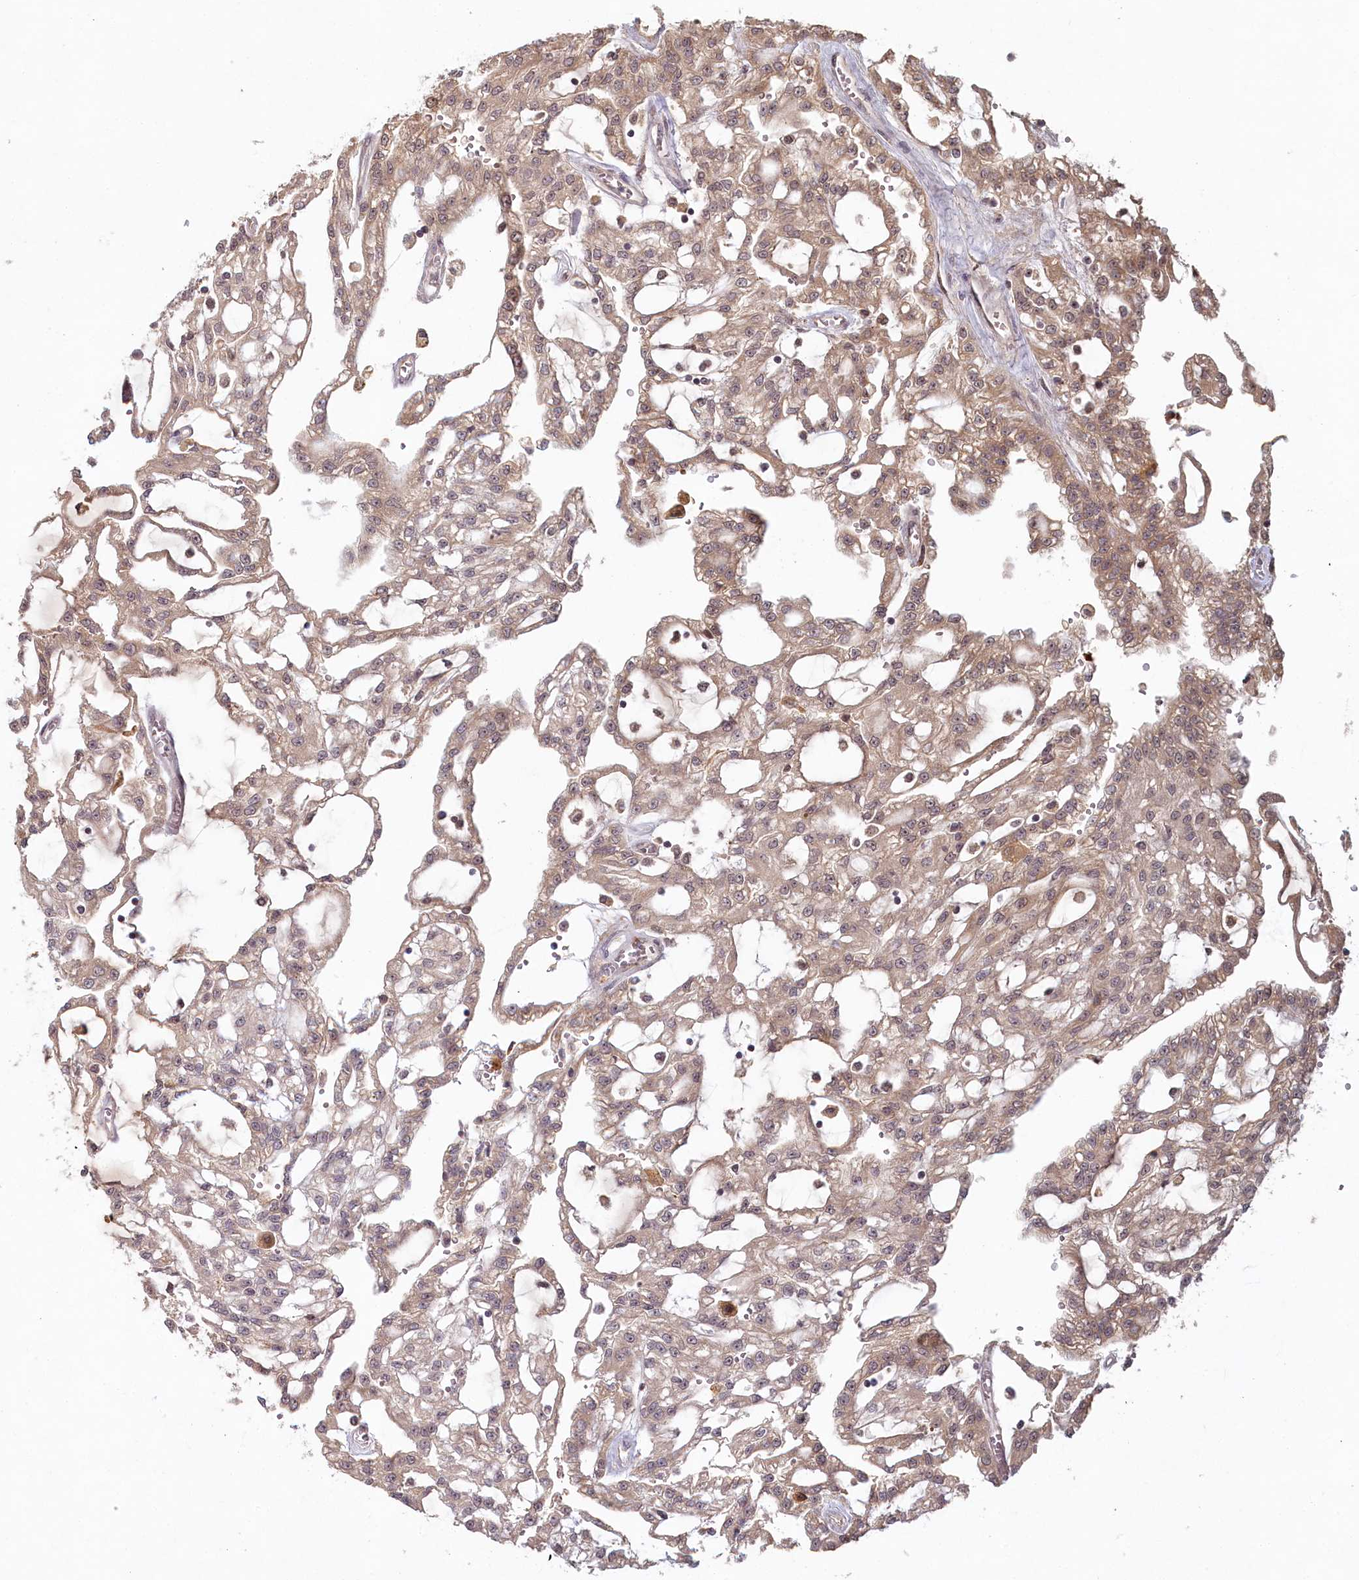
{"staining": {"intensity": "weak", "quantity": ">75%", "location": "cytoplasmic/membranous"}, "tissue": "renal cancer", "cell_type": "Tumor cells", "image_type": "cancer", "snomed": [{"axis": "morphology", "description": "Adenocarcinoma, NOS"}, {"axis": "topography", "description": "Kidney"}], "caption": "A micrograph showing weak cytoplasmic/membranous staining in approximately >75% of tumor cells in renal adenocarcinoma, as visualized by brown immunohistochemical staining.", "gene": "WAPL", "patient": {"sex": "male", "age": 63}}